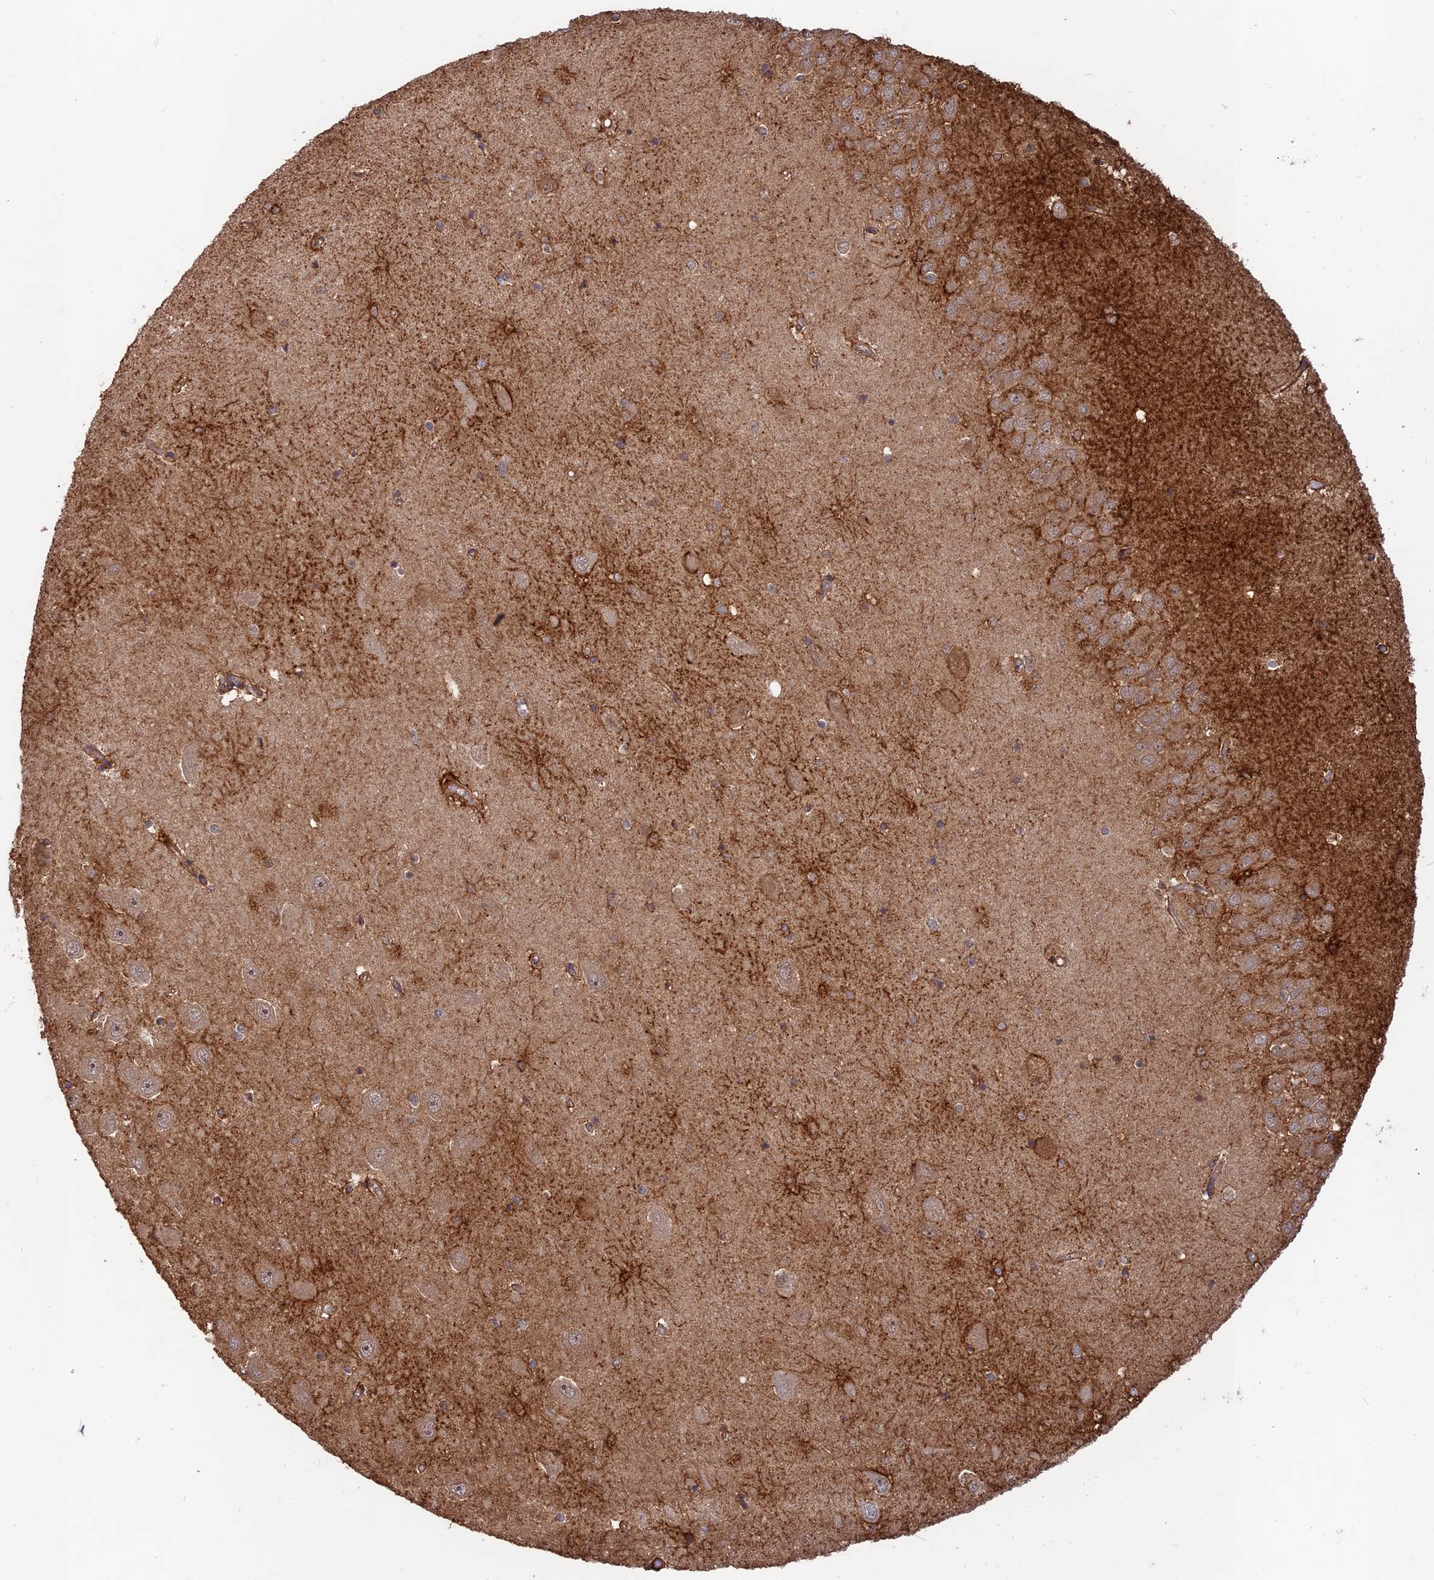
{"staining": {"intensity": "weak", "quantity": "<25%", "location": "cytoplasmic/membranous"}, "tissue": "hippocampus", "cell_type": "Glial cells", "image_type": "normal", "snomed": [{"axis": "morphology", "description": "Normal tissue, NOS"}, {"axis": "topography", "description": "Hippocampus"}], "caption": "Immunohistochemistry of unremarkable human hippocampus demonstrates no positivity in glial cells.", "gene": "CCDC174", "patient": {"sex": "male", "age": 45}}